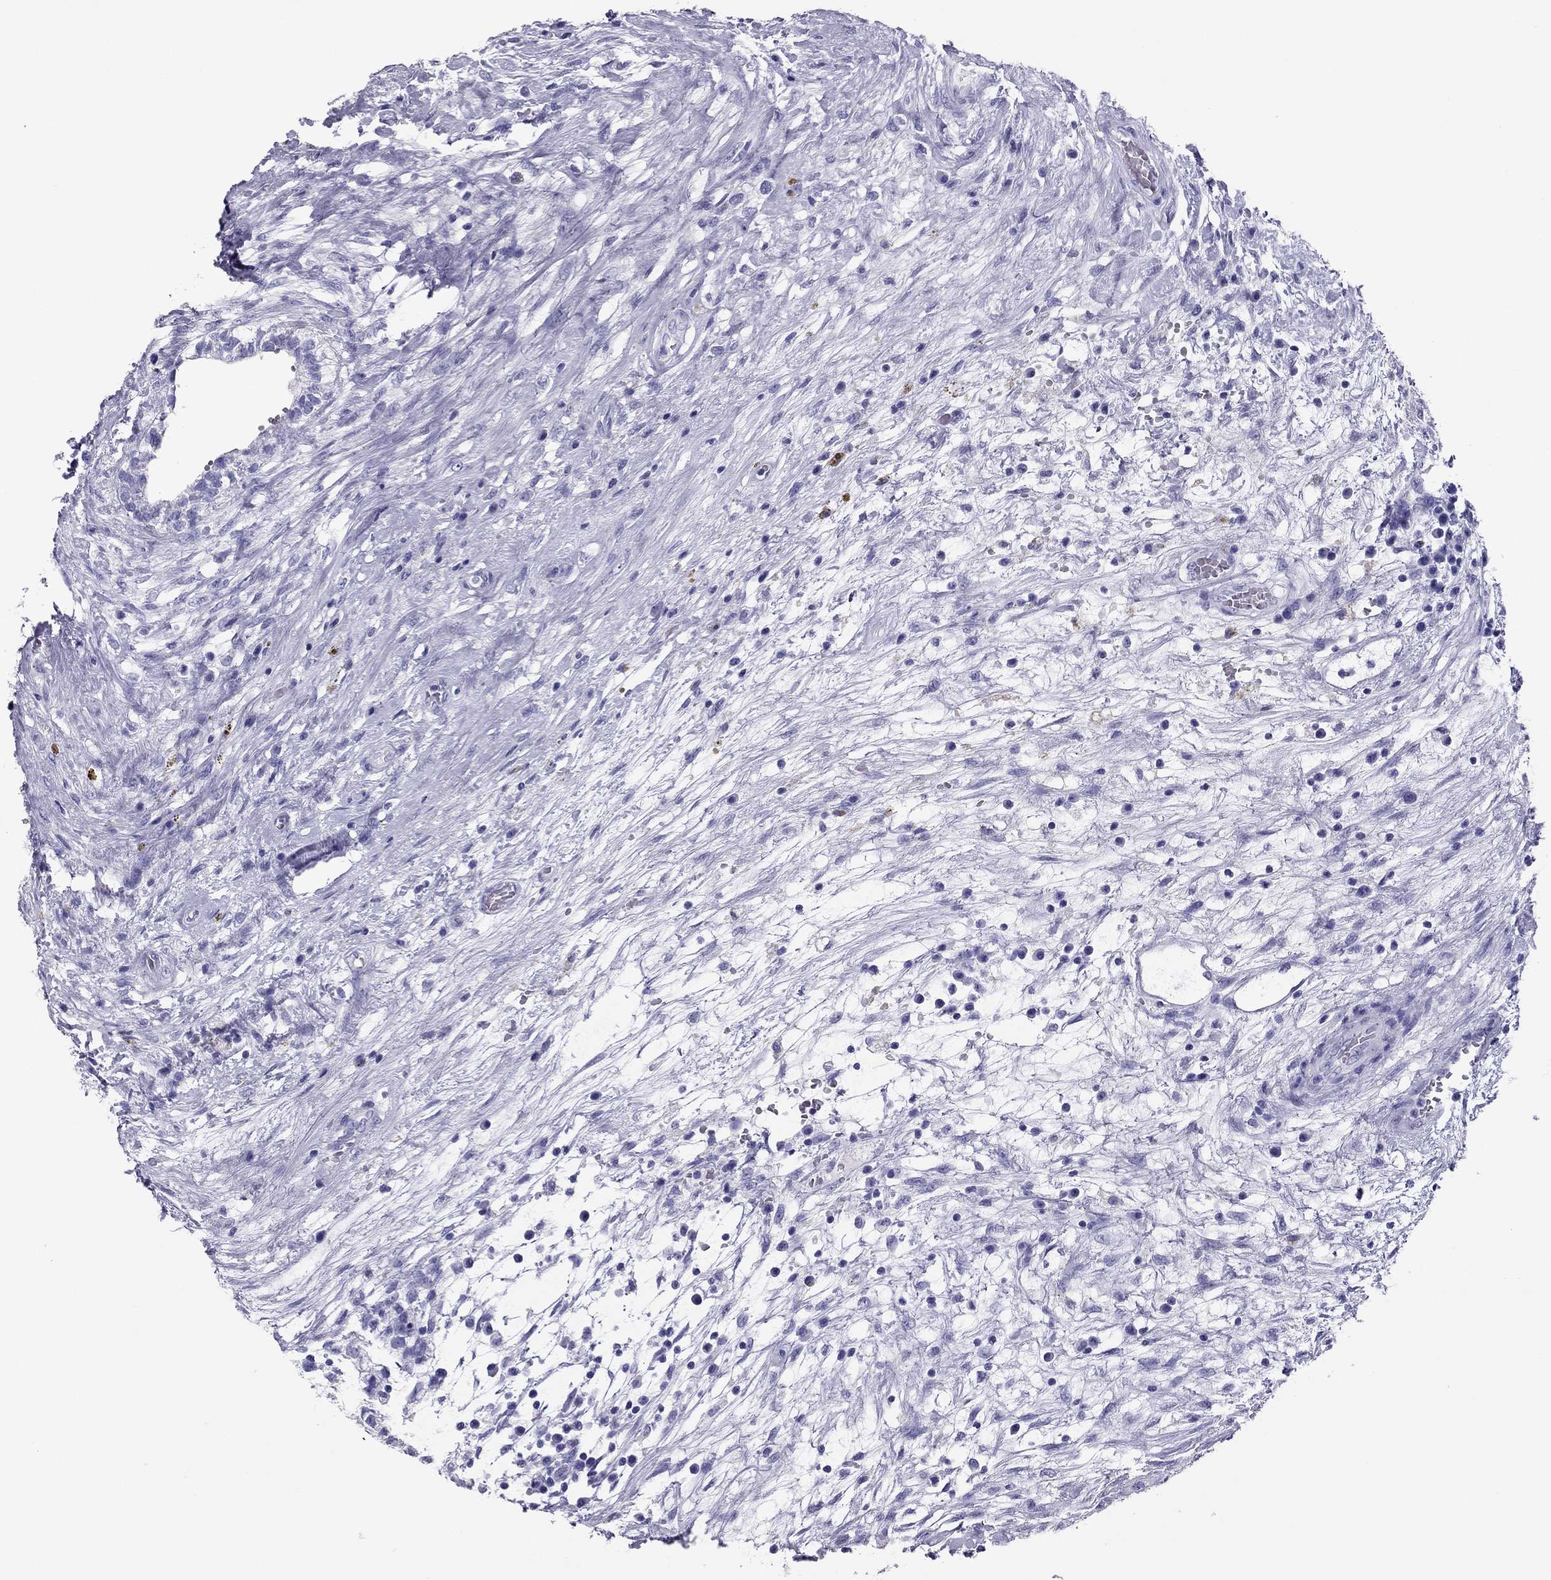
{"staining": {"intensity": "negative", "quantity": "none", "location": "none"}, "tissue": "testis cancer", "cell_type": "Tumor cells", "image_type": "cancer", "snomed": [{"axis": "morphology", "description": "Normal tissue, NOS"}, {"axis": "morphology", "description": "Carcinoma, Embryonal, NOS"}, {"axis": "topography", "description": "Testis"}, {"axis": "topography", "description": "Epididymis"}], "caption": "This is an immunohistochemistry image of human embryonal carcinoma (testis). There is no staining in tumor cells.", "gene": "PDE6A", "patient": {"sex": "male", "age": 32}}